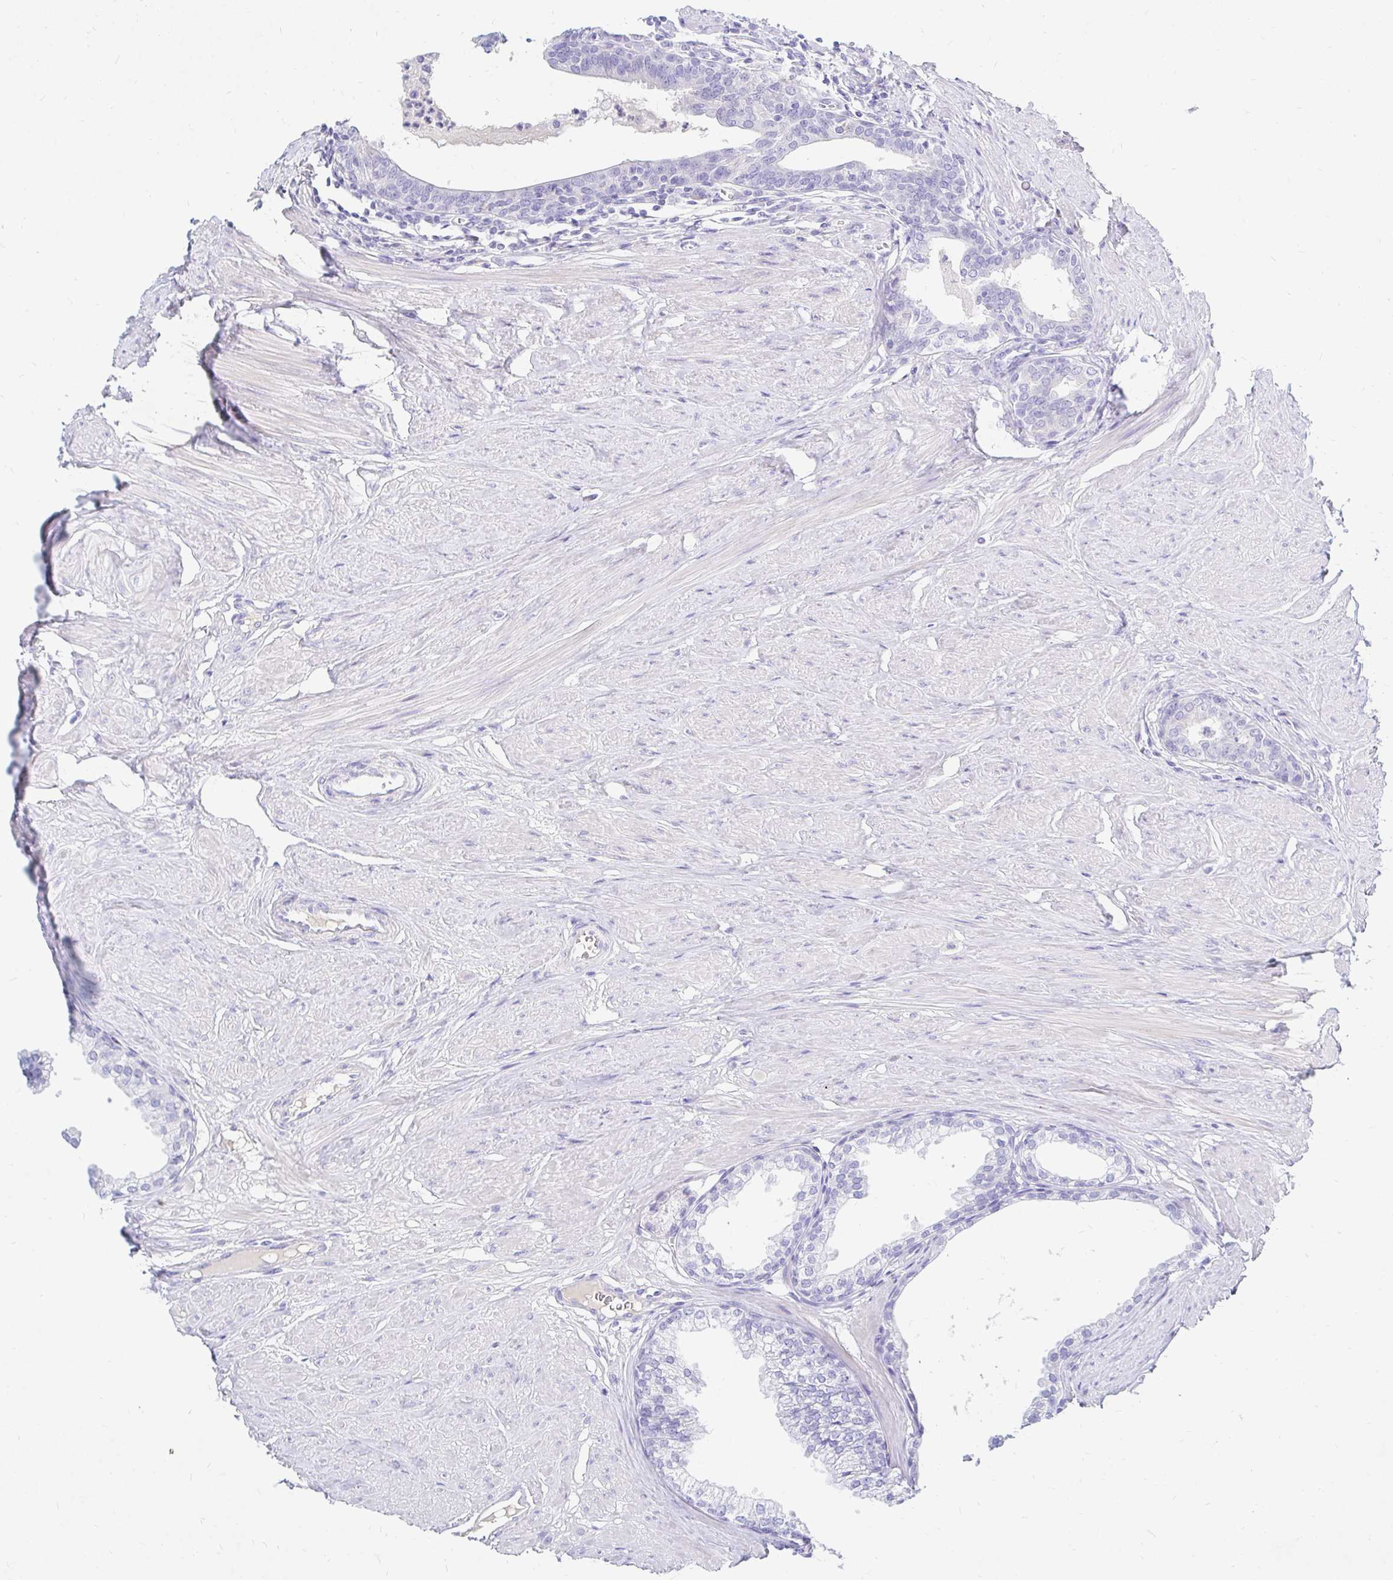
{"staining": {"intensity": "negative", "quantity": "none", "location": "none"}, "tissue": "prostate", "cell_type": "Glandular cells", "image_type": "normal", "snomed": [{"axis": "morphology", "description": "Normal tissue, NOS"}, {"axis": "topography", "description": "Prostate"}, {"axis": "topography", "description": "Peripheral nerve tissue"}], "caption": "Prostate stained for a protein using IHC displays no positivity glandular cells.", "gene": "NR2E1", "patient": {"sex": "male", "age": 55}}